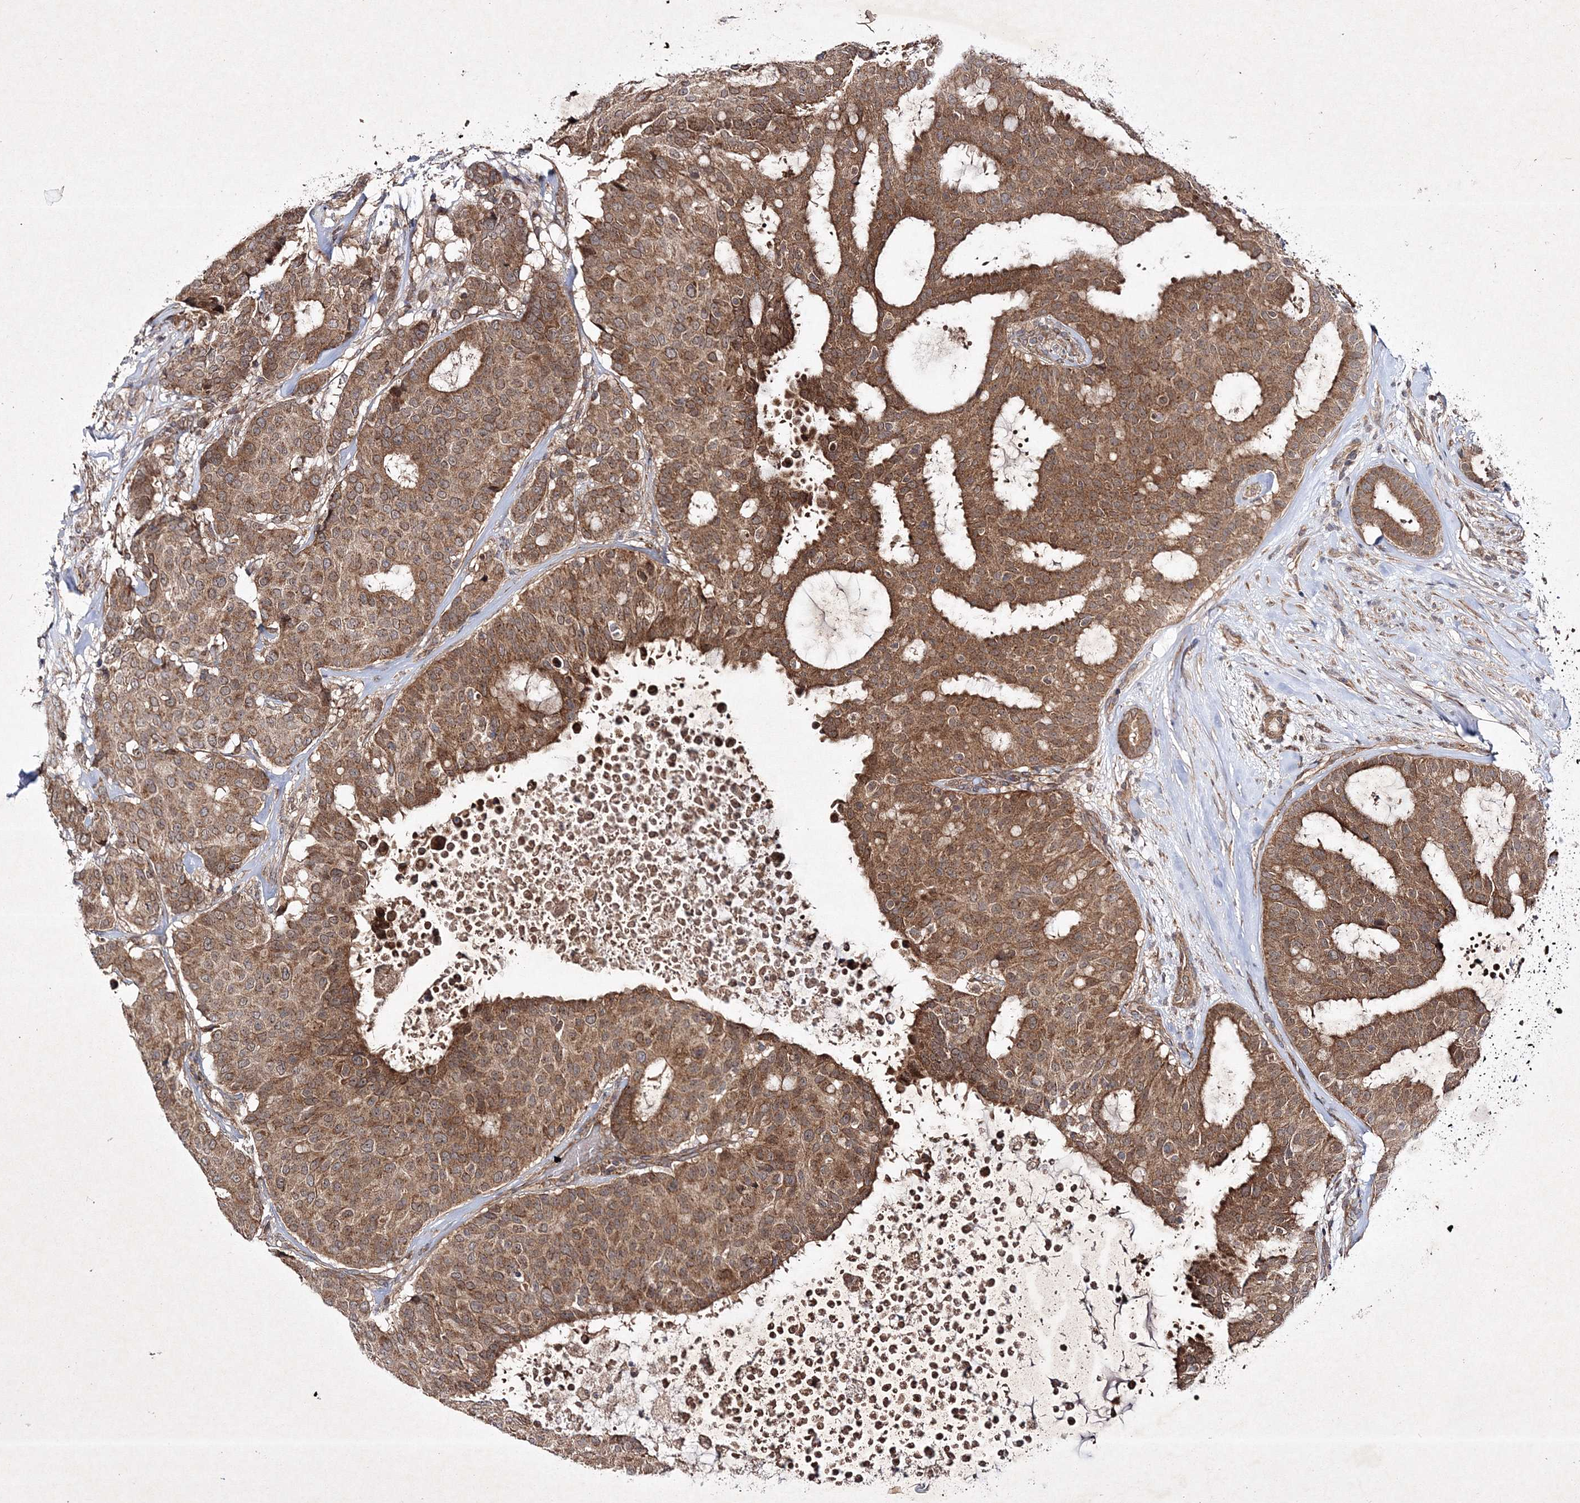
{"staining": {"intensity": "moderate", "quantity": ">75%", "location": "cytoplasmic/membranous"}, "tissue": "breast cancer", "cell_type": "Tumor cells", "image_type": "cancer", "snomed": [{"axis": "morphology", "description": "Duct carcinoma"}, {"axis": "topography", "description": "Breast"}], "caption": "Intraductal carcinoma (breast) tissue shows moderate cytoplasmic/membranous positivity in about >75% of tumor cells, visualized by immunohistochemistry. The protein is shown in brown color, while the nuclei are stained blue.", "gene": "SCRN3", "patient": {"sex": "female", "age": 75}}